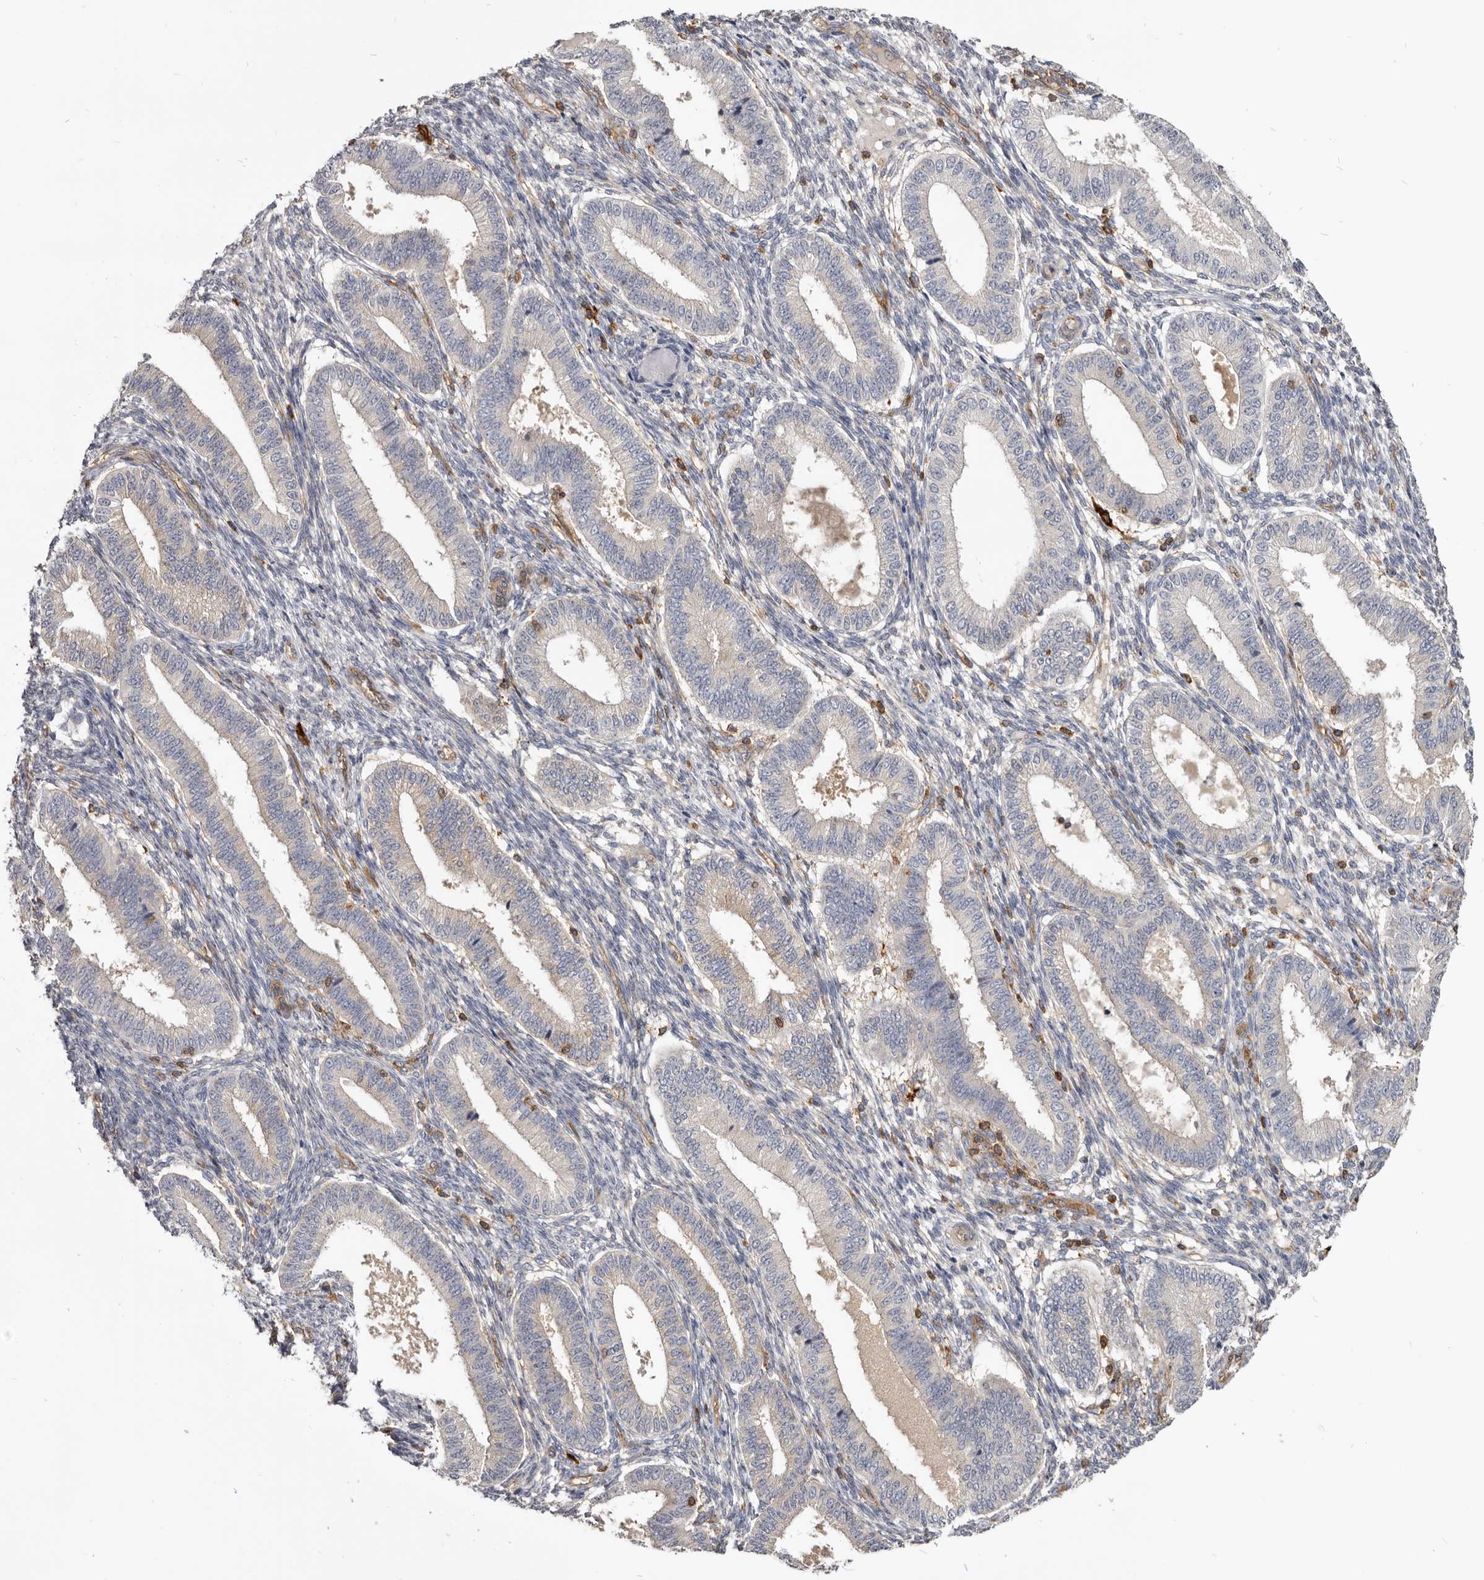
{"staining": {"intensity": "negative", "quantity": "none", "location": "none"}, "tissue": "endometrium", "cell_type": "Cells in endometrial stroma", "image_type": "normal", "snomed": [{"axis": "morphology", "description": "Normal tissue, NOS"}, {"axis": "topography", "description": "Endometrium"}], "caption": "A high-resolution photomicrograph shows IHC staining of benign endometrium, which exhibits no significant staining in cells in endometrial stroma. The staining is performed using DAB (3,3'-diaminobenzidine) brown chromogen with nuclei counter-stained in using hematoxylin.", "gene": "CBL", "patient": {"sex": "female", "age": 39}}